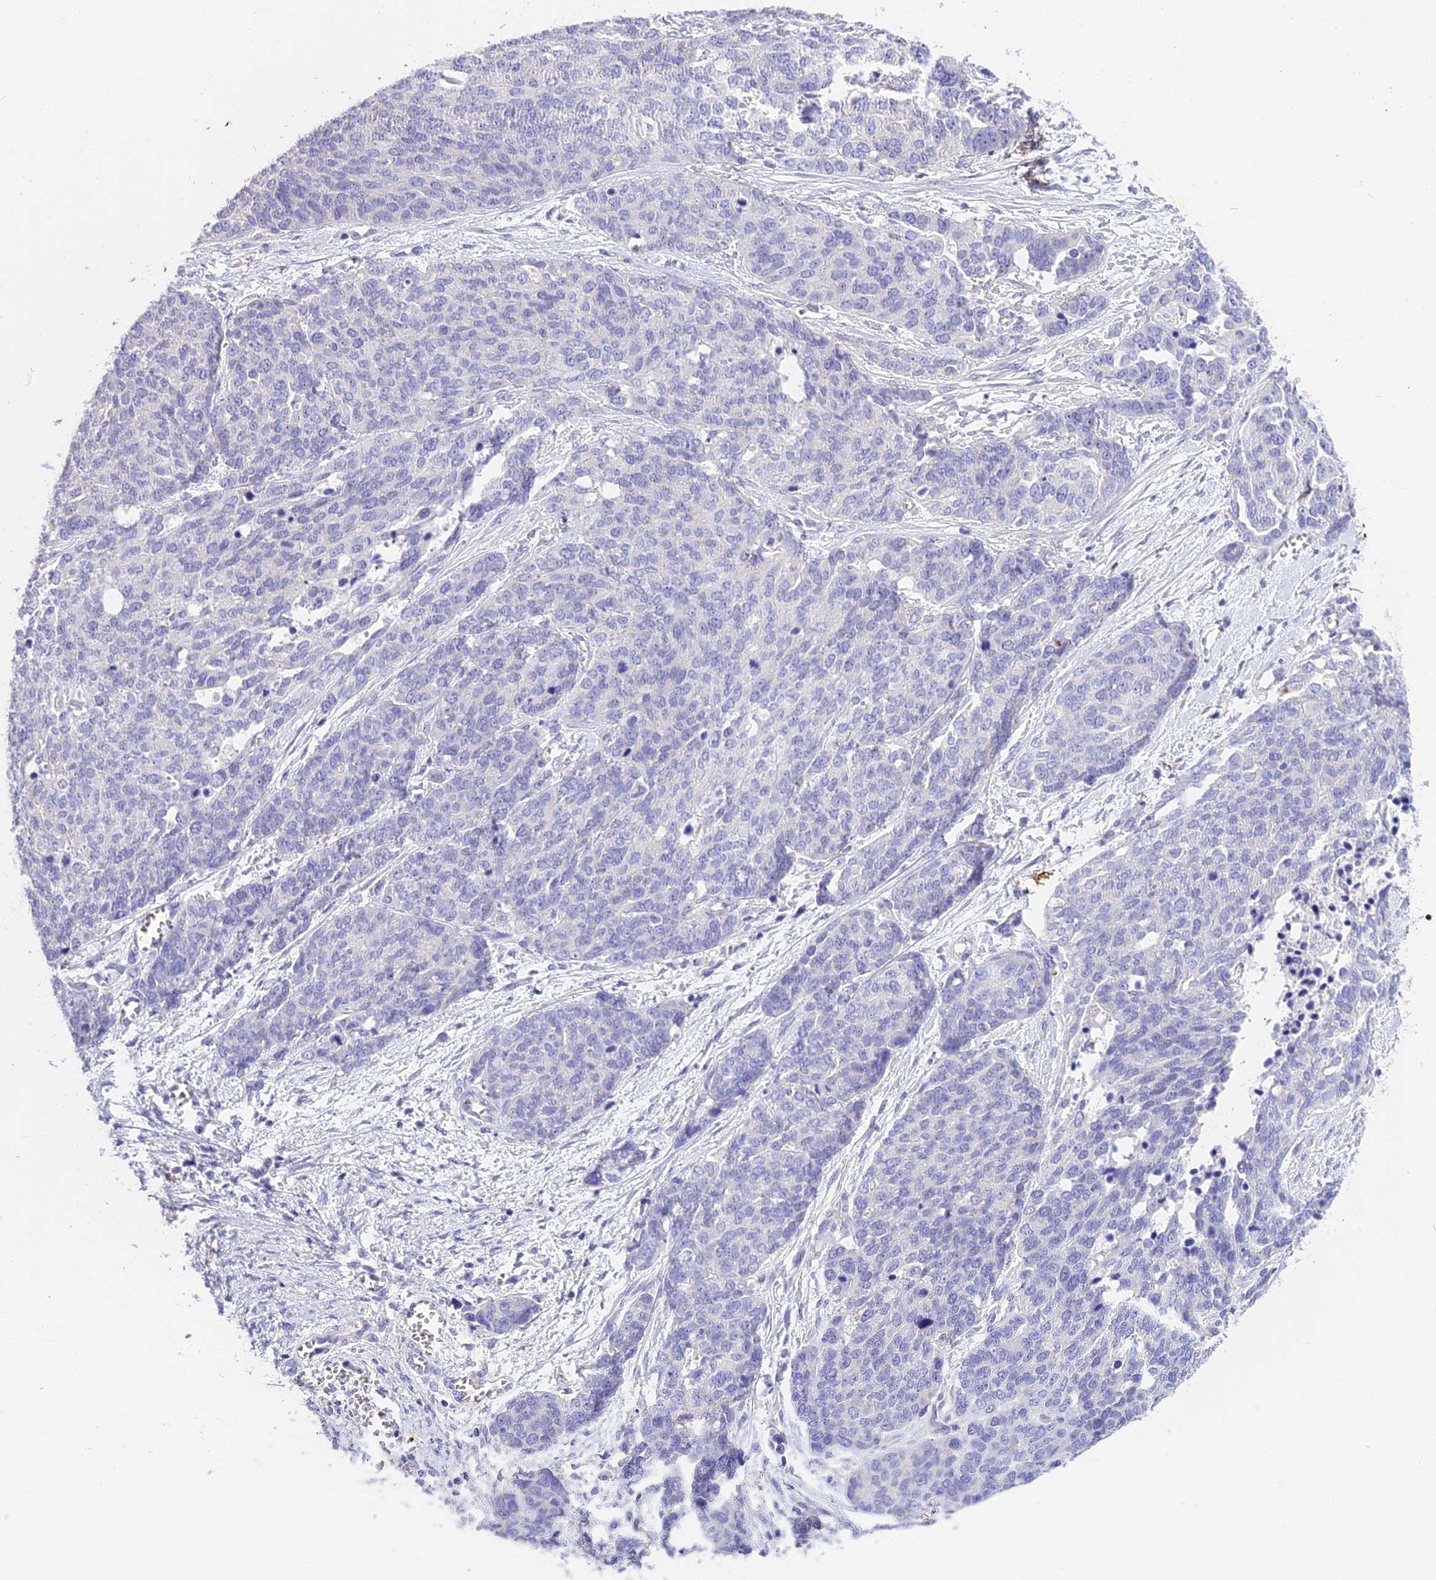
{"staining": {"intensity": "negative", "quantity": "none", "location": "none"}, "tissue": "ovarian cancer", "cell_type": "Tumor cells", "image_type": "cancer", "snomed": [{"axis": "morphology", "description": "Cystadenocarcinoma, serous, NOS"}, {"axis": "topography", "description": "Ovary"}], "caption": "A micrograph of ovarian cancer stained for a protein shows no brown staining in tumor cells. (DAB (3,3'-diaminobenzidine) immunohistochemistry visualized using brightfield microscopy, high magnification).", "gene": "TNNC2", "patient": {"sex": "female", "age": 44}}